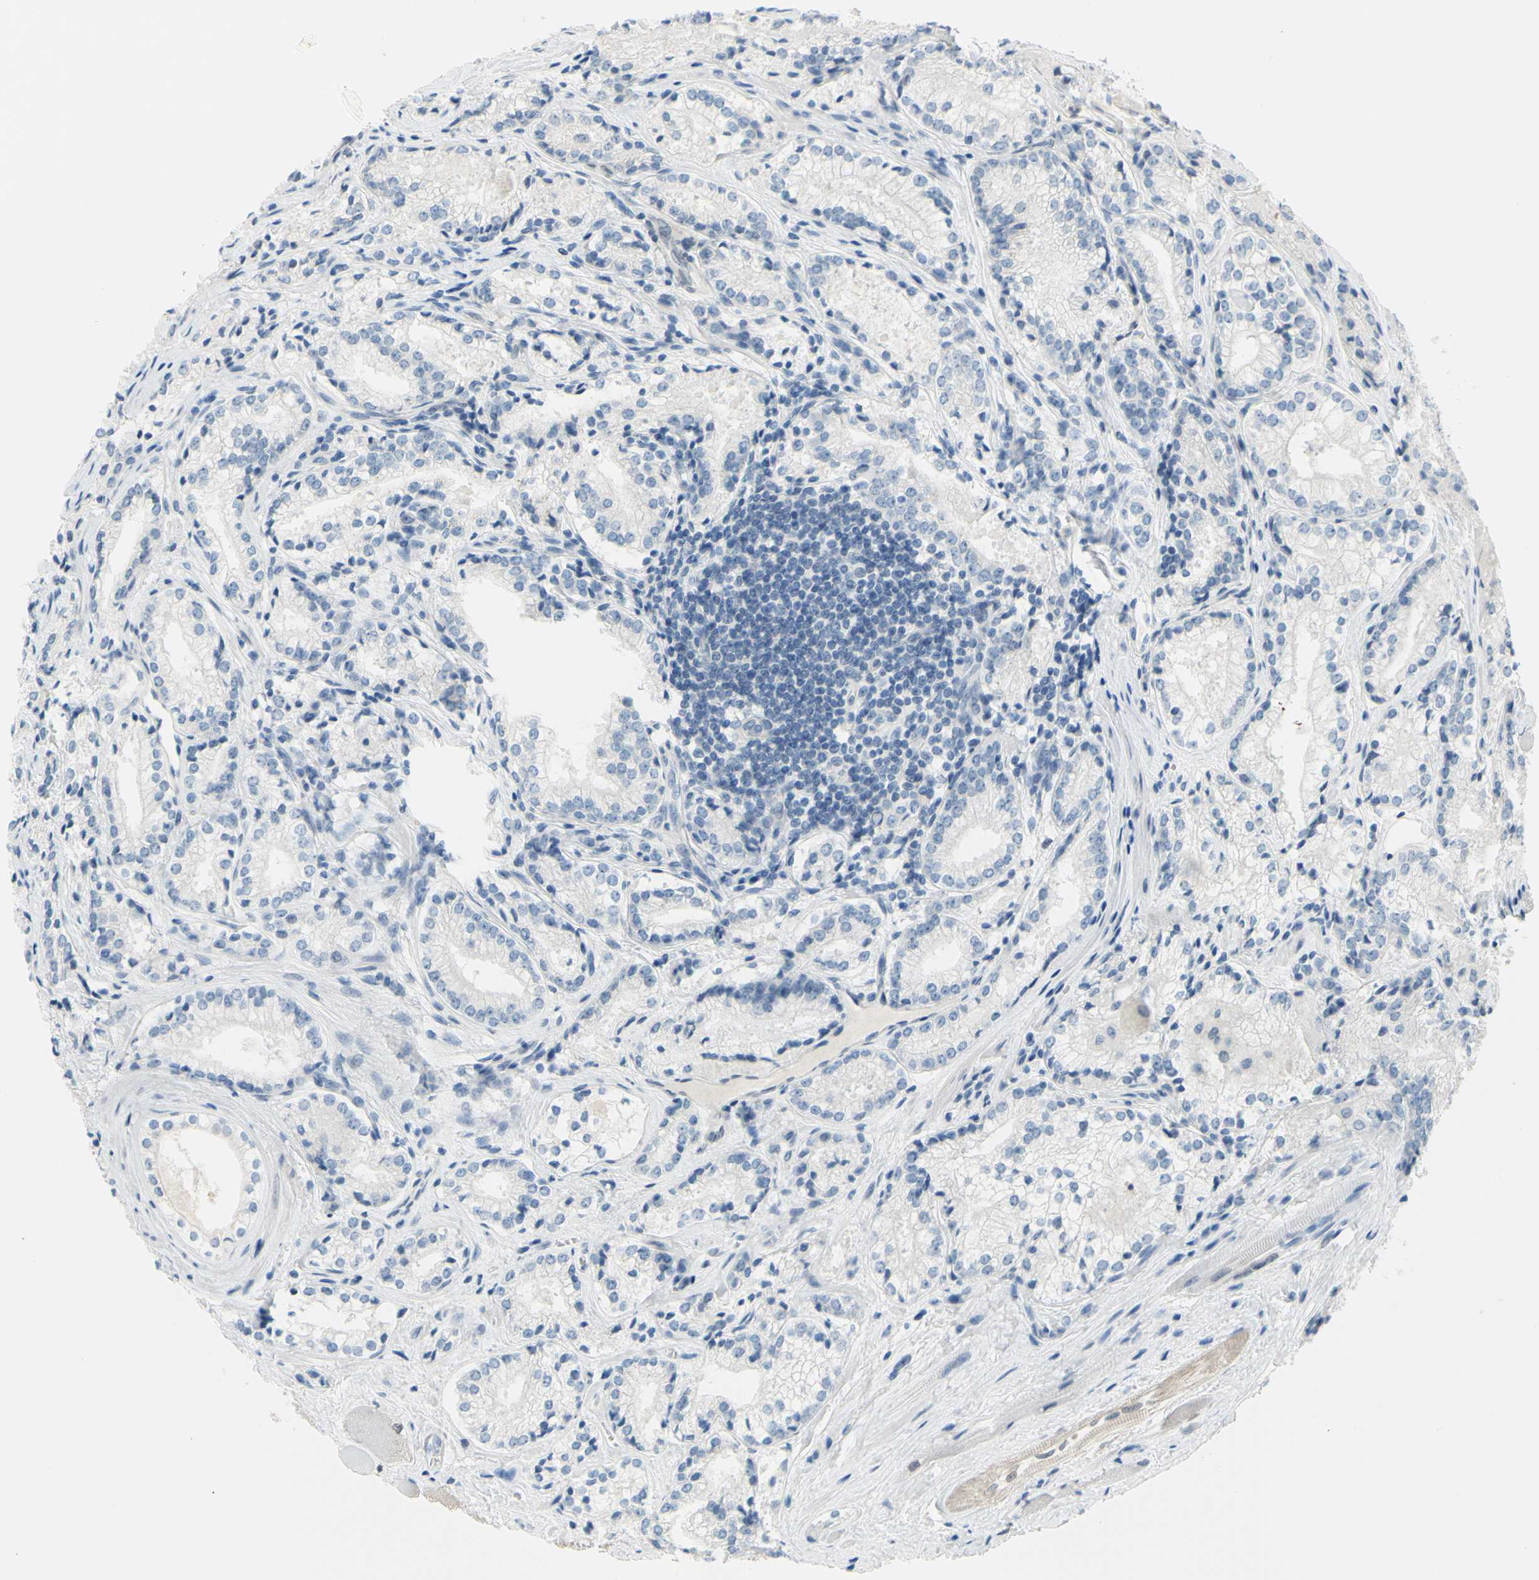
{"staining": {"intensity": "negative", "quantity": "none", "location": "none"}, "tissue": "prostate cancer", "cell_type": "Tumor cells", "image_type": "cancer", "snomed": [{"axis": "morphology", "description": "Adenocarcinoma, Low grade"}, {"axis": "topography", "description": "Prostate"}], "caption": "Human prostate cancer (adenocarcinoma (low-grade)) stained for a protein using immunohistochemistry (IHC) demonstrates no expression in tumor cells.", "gene": "DCT", "patient": {"sex": "male", "age": 60}}